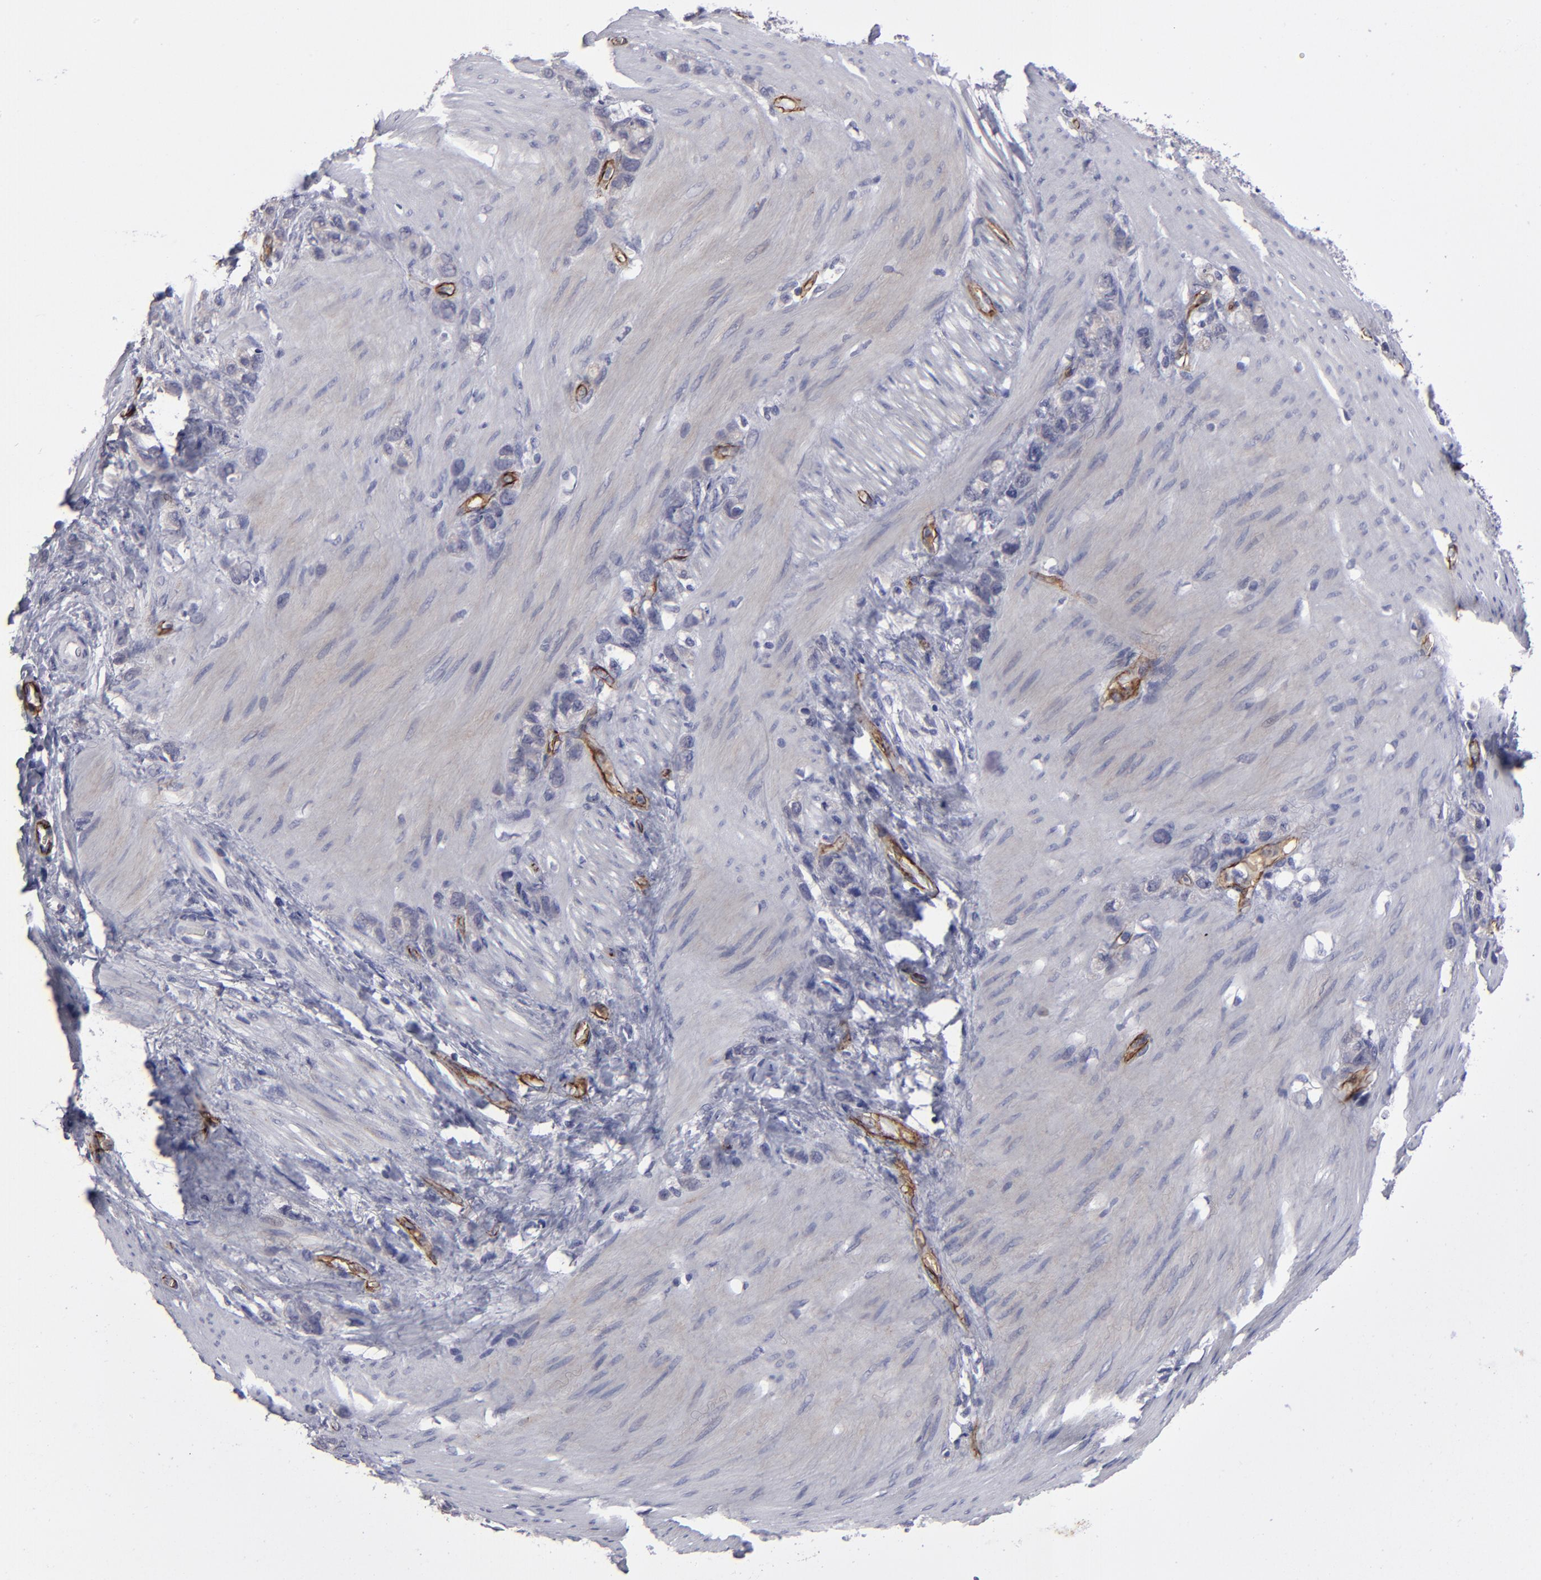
{"staining": {"intensity": "negative", "quantity": "none", "location": "none"}, "tissue": "stomach cancer", "cell_type": "Tumor cells", "image_type": "cancer", "snomed": [{"axis": "morphology", "description": "Normal tissue, NOS"}, {"axis": "morphology", "description": "Adenocarcinoma, NOS"}, {"axis": "morphology", "description": "Adenocarcinoma, High grade"}, {"axis": "topography", "description": "Stomach, upper"}, {"axis": "topography", "description": "Stomach"}], "caption": "Immunohistochemistry of human stomach cancer (adenocarcinoma) exhibits no positivity in tumor cells.", "gene": "ZNF175", "patient": {"sex": "female", "age": 65}}